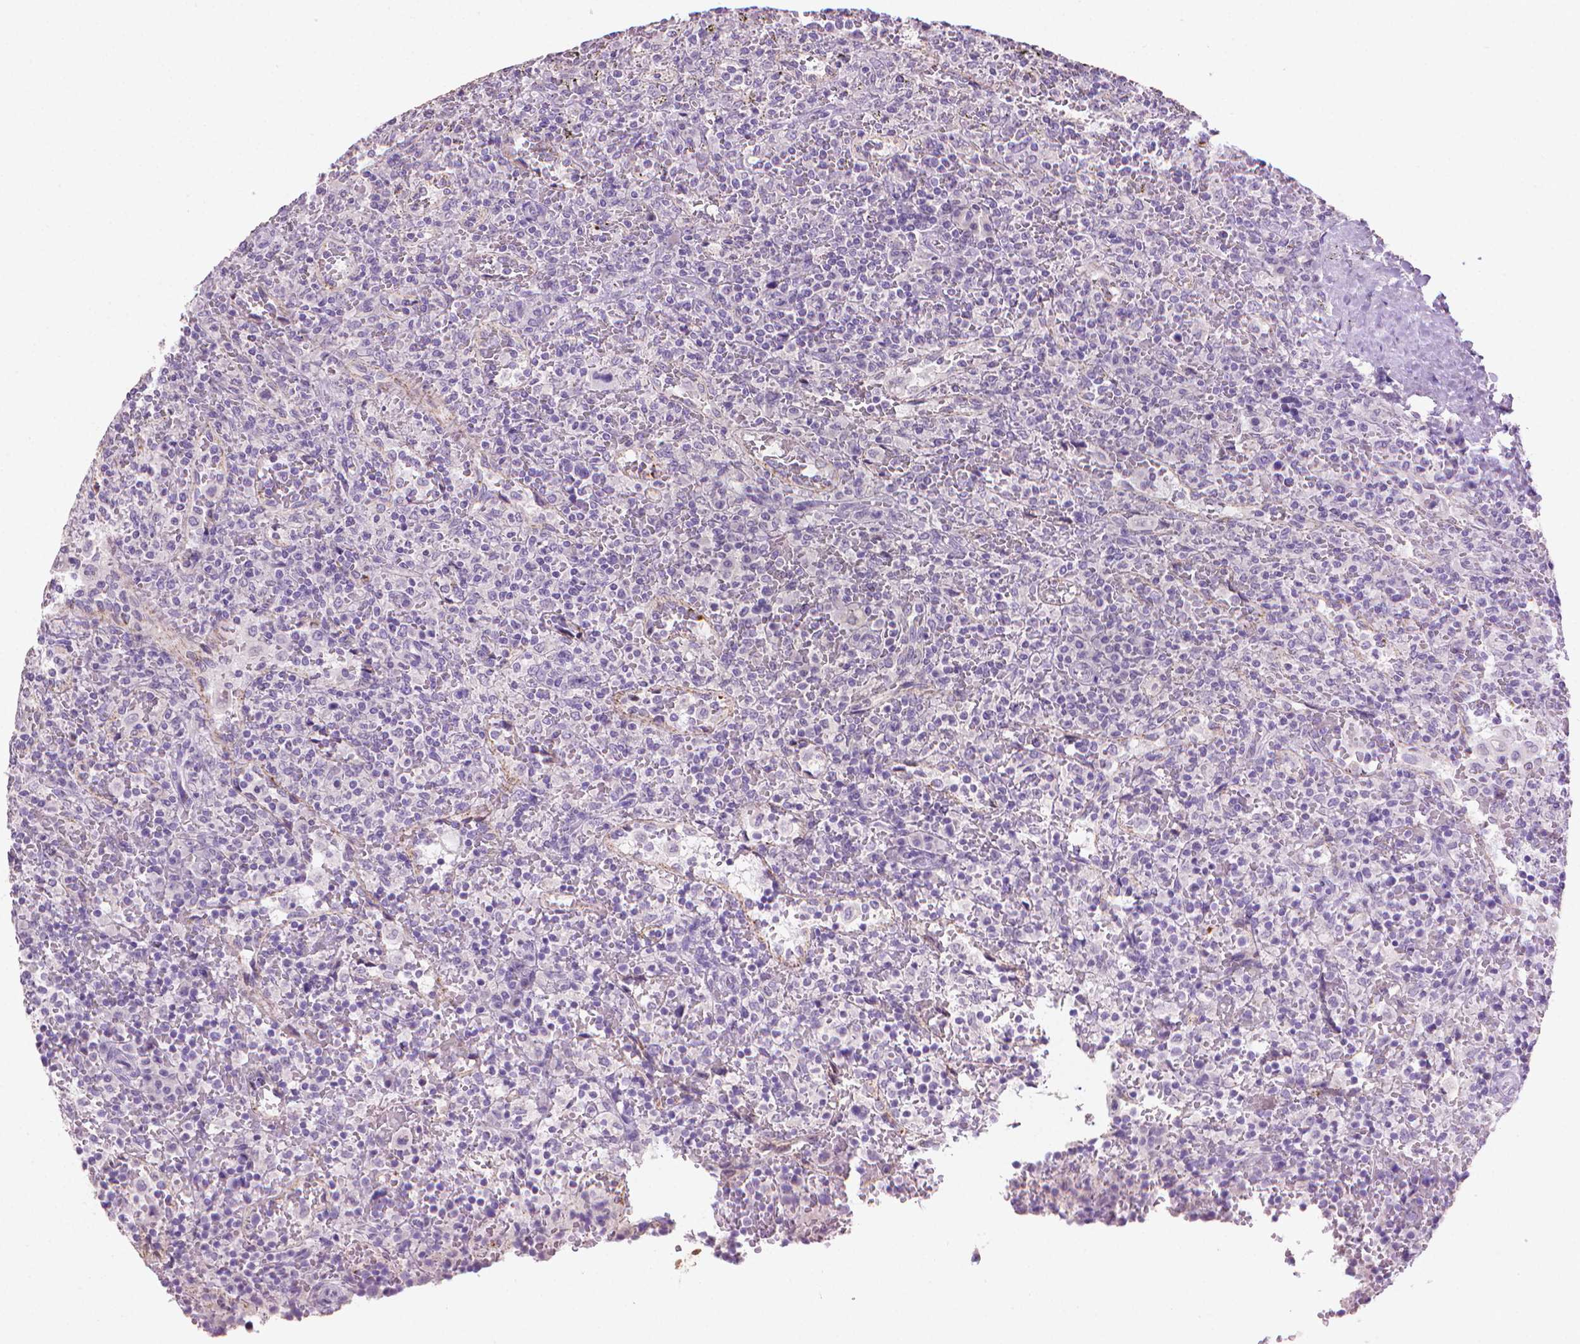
{"staining": {"intensity": "negative", "quantity": "none", "location": "none"}, "tissue": "lymphoma", "cell_type": "Tumor cells", "image_type": "cancer", "snomed": [{"axis": "morphology", "description": "Malignant lymphoma, non-Hodgkin's type, Low grade"}, {"axis": "topography", "description": "Spleen"}], "caption": "The histopathology image reveals no significant staining in tumor cells of malignant lymphoma, non-Hodgkin's type (low-grade).", "gene": "MLANA", "patient": {"sex": "male", "age": 62}}